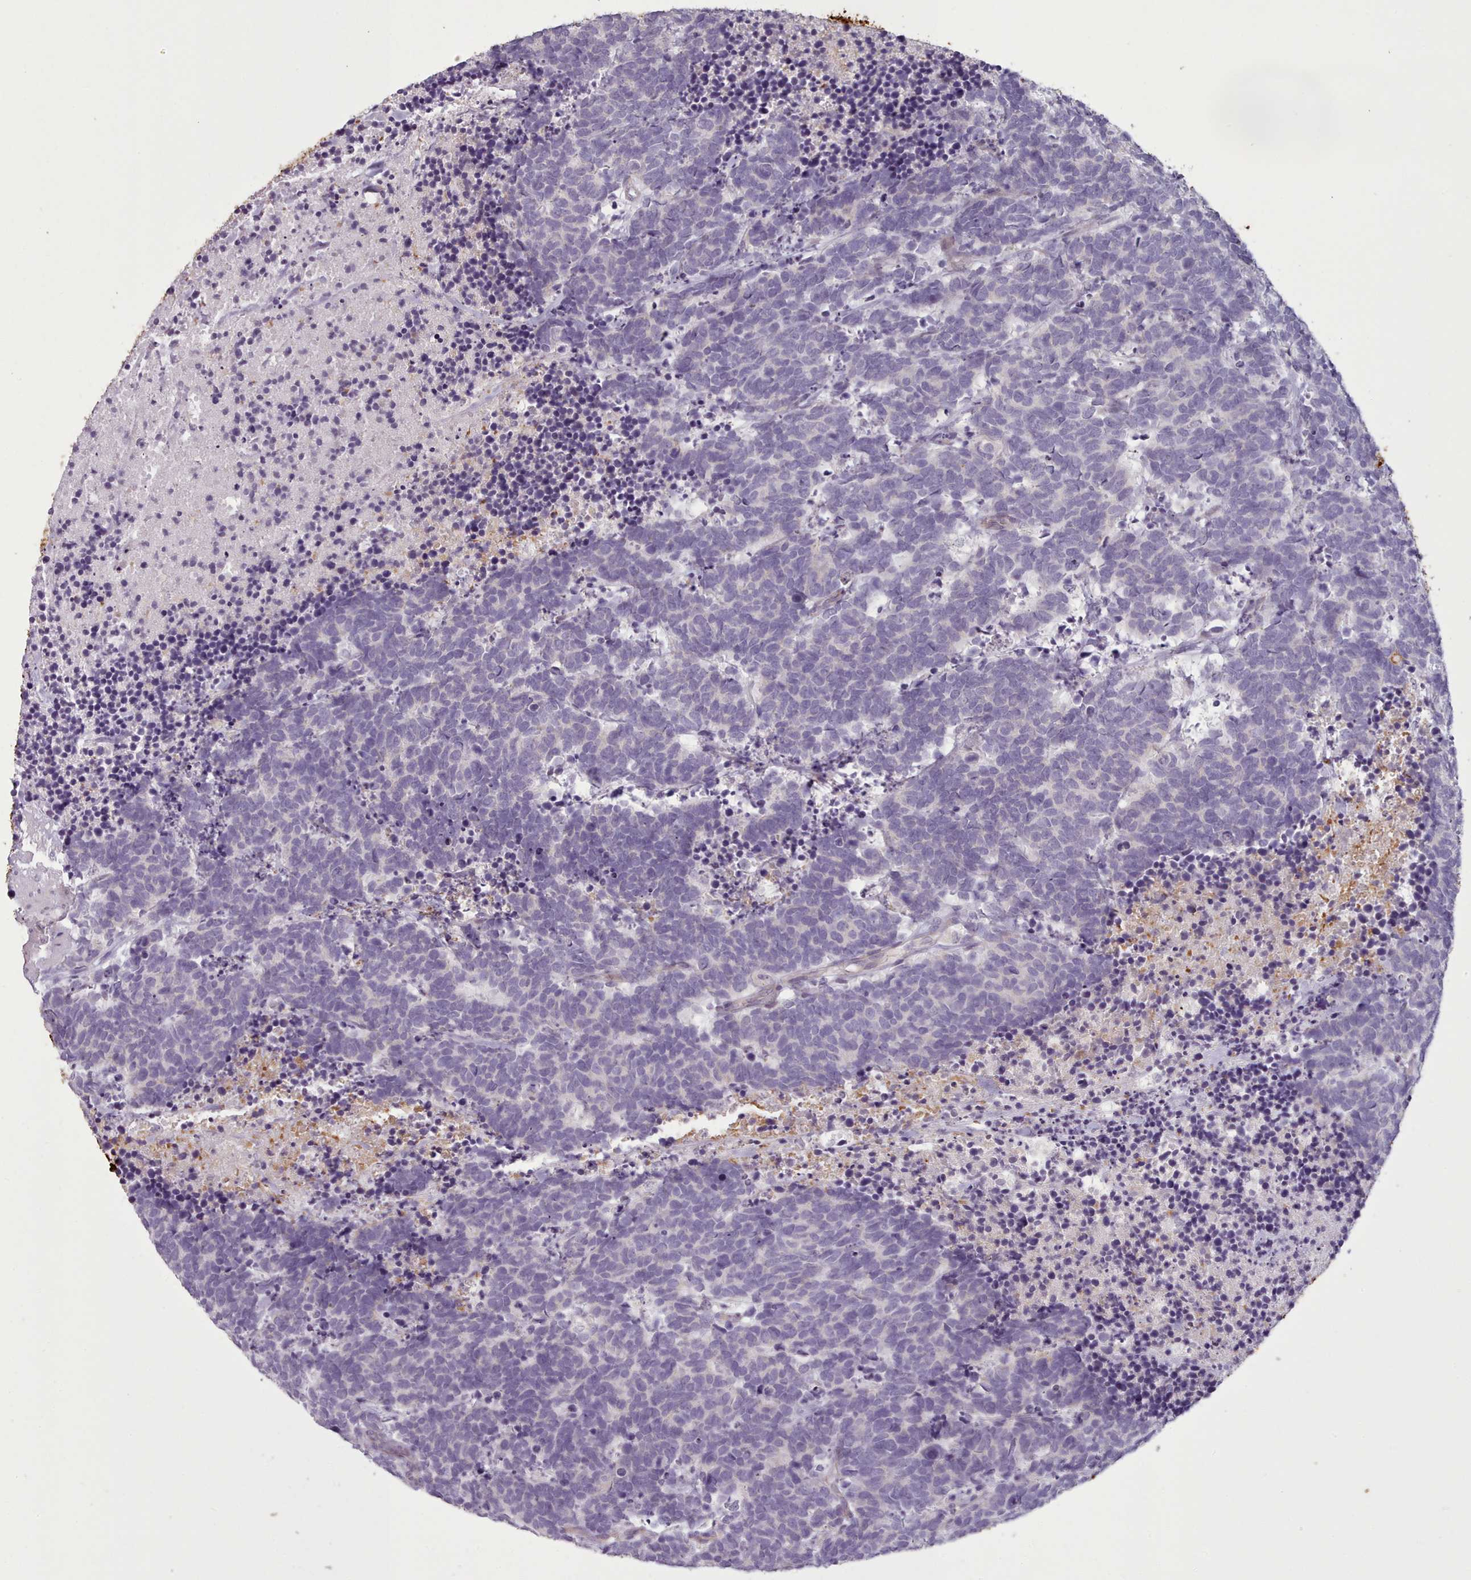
{"staining": {"intensity": "negative", "quantity": "none", "location": "none"}, "tissue": "carcinoid", "cell_type": "Tumor cells", "image_type": "cancer", "snomed": [{"axis": "morphology", "description": "Carcinoma, NOS"}, {"axis": "morphology", "description": "Carcinoid, malignant, NOS"}, {"axis": "topography", "description": "Prostate"}], "caption": "Immunohistochemistry of carcinoid demonstrates no positivity in tumor cells.", "gene": "PLD4", "patient": {"sex": "male", "age": 57}}